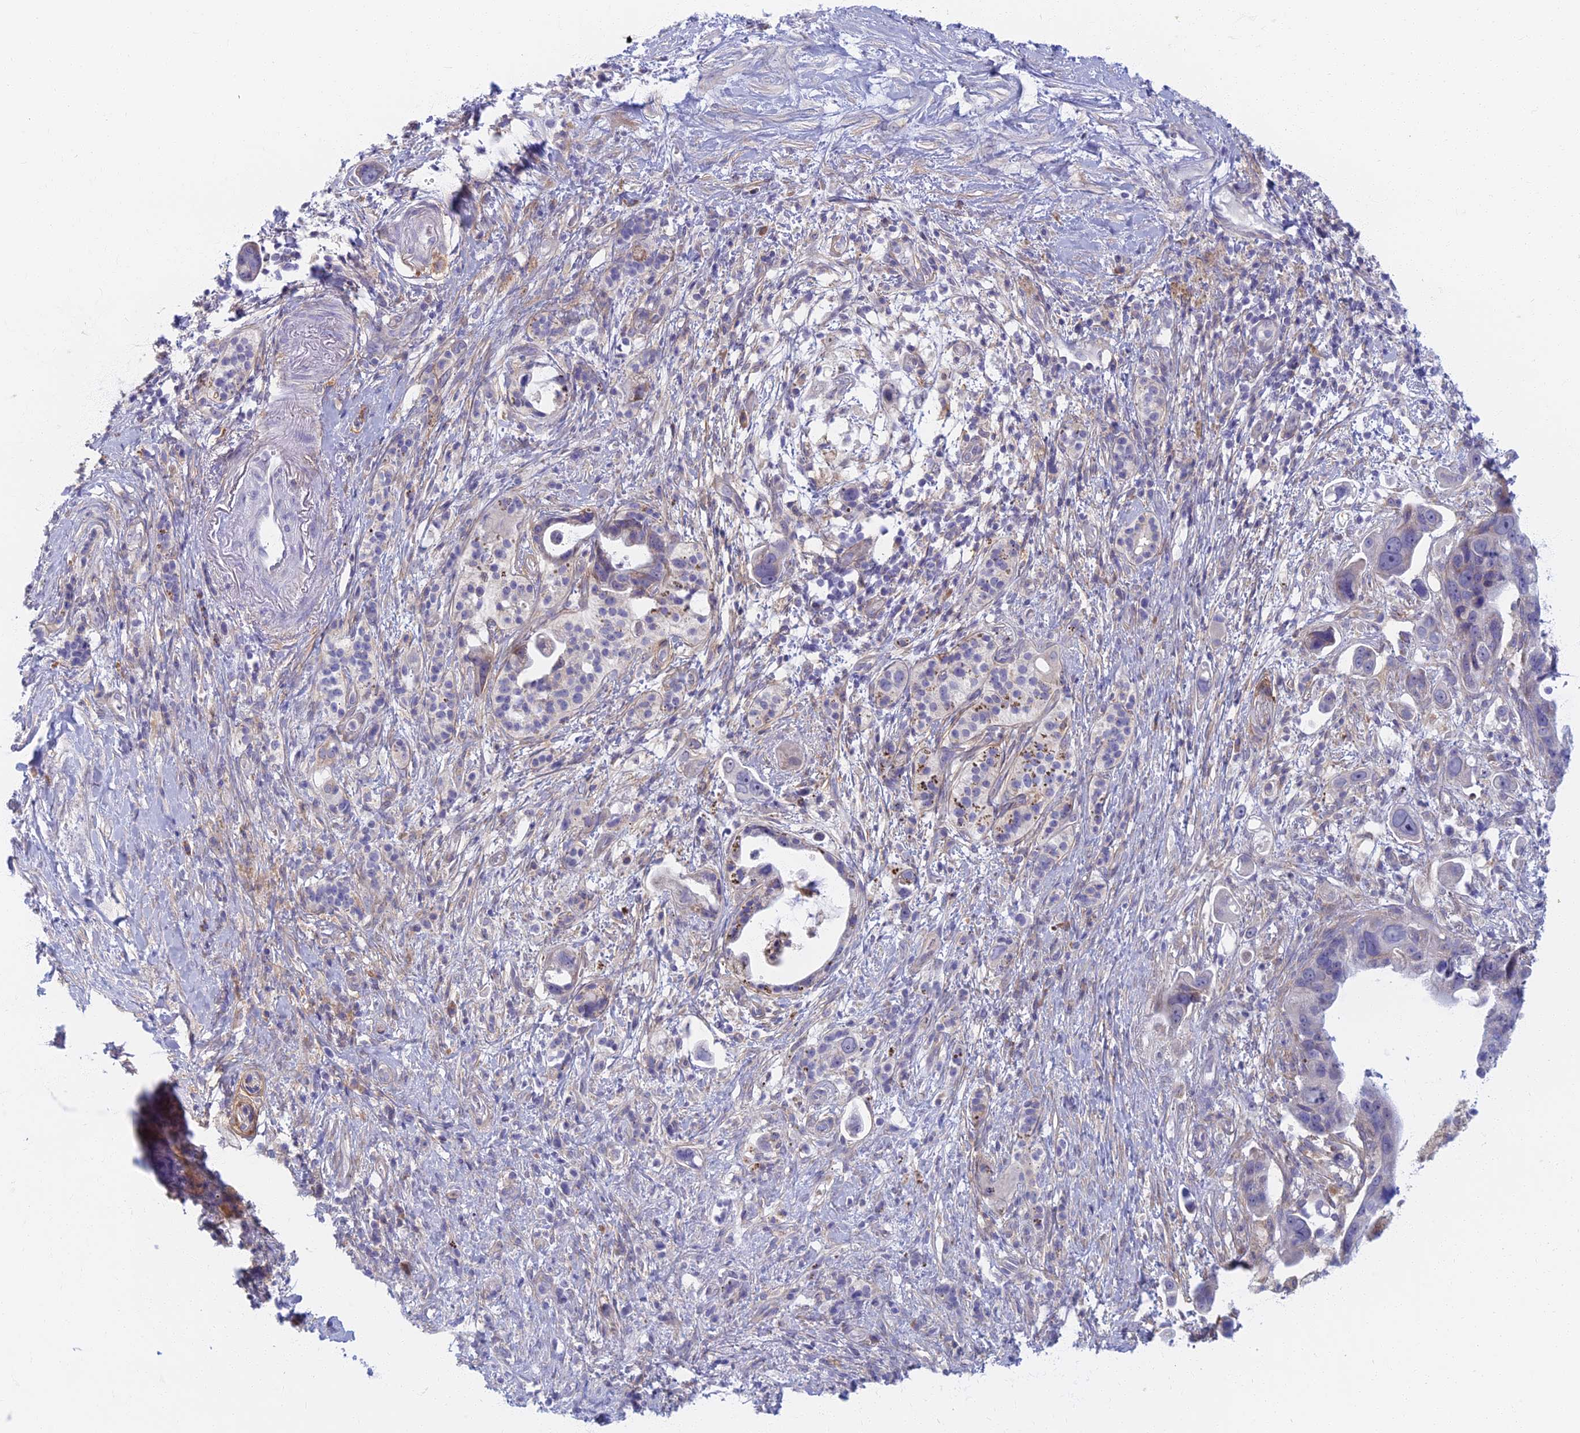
{"staining": {"intensity": "negative", "quantity": "none", "location": "none"}, "tissue": "pancreatic cancer", "cell_type": "Tumor cells", "image_type": "cancer", "snomed": [{"axis": "morphology", "description": "Adenocarcinoma, NOS"}, {"axis": "topography", "description": "Pancreas"}], "caption": "Adenocarcinoma (pancreatic) was stained to show a protein in brown. There is no significant positivity in tumor cells.", "gene": "DDX51", "patient": {"sex": "female", "age": 83}}